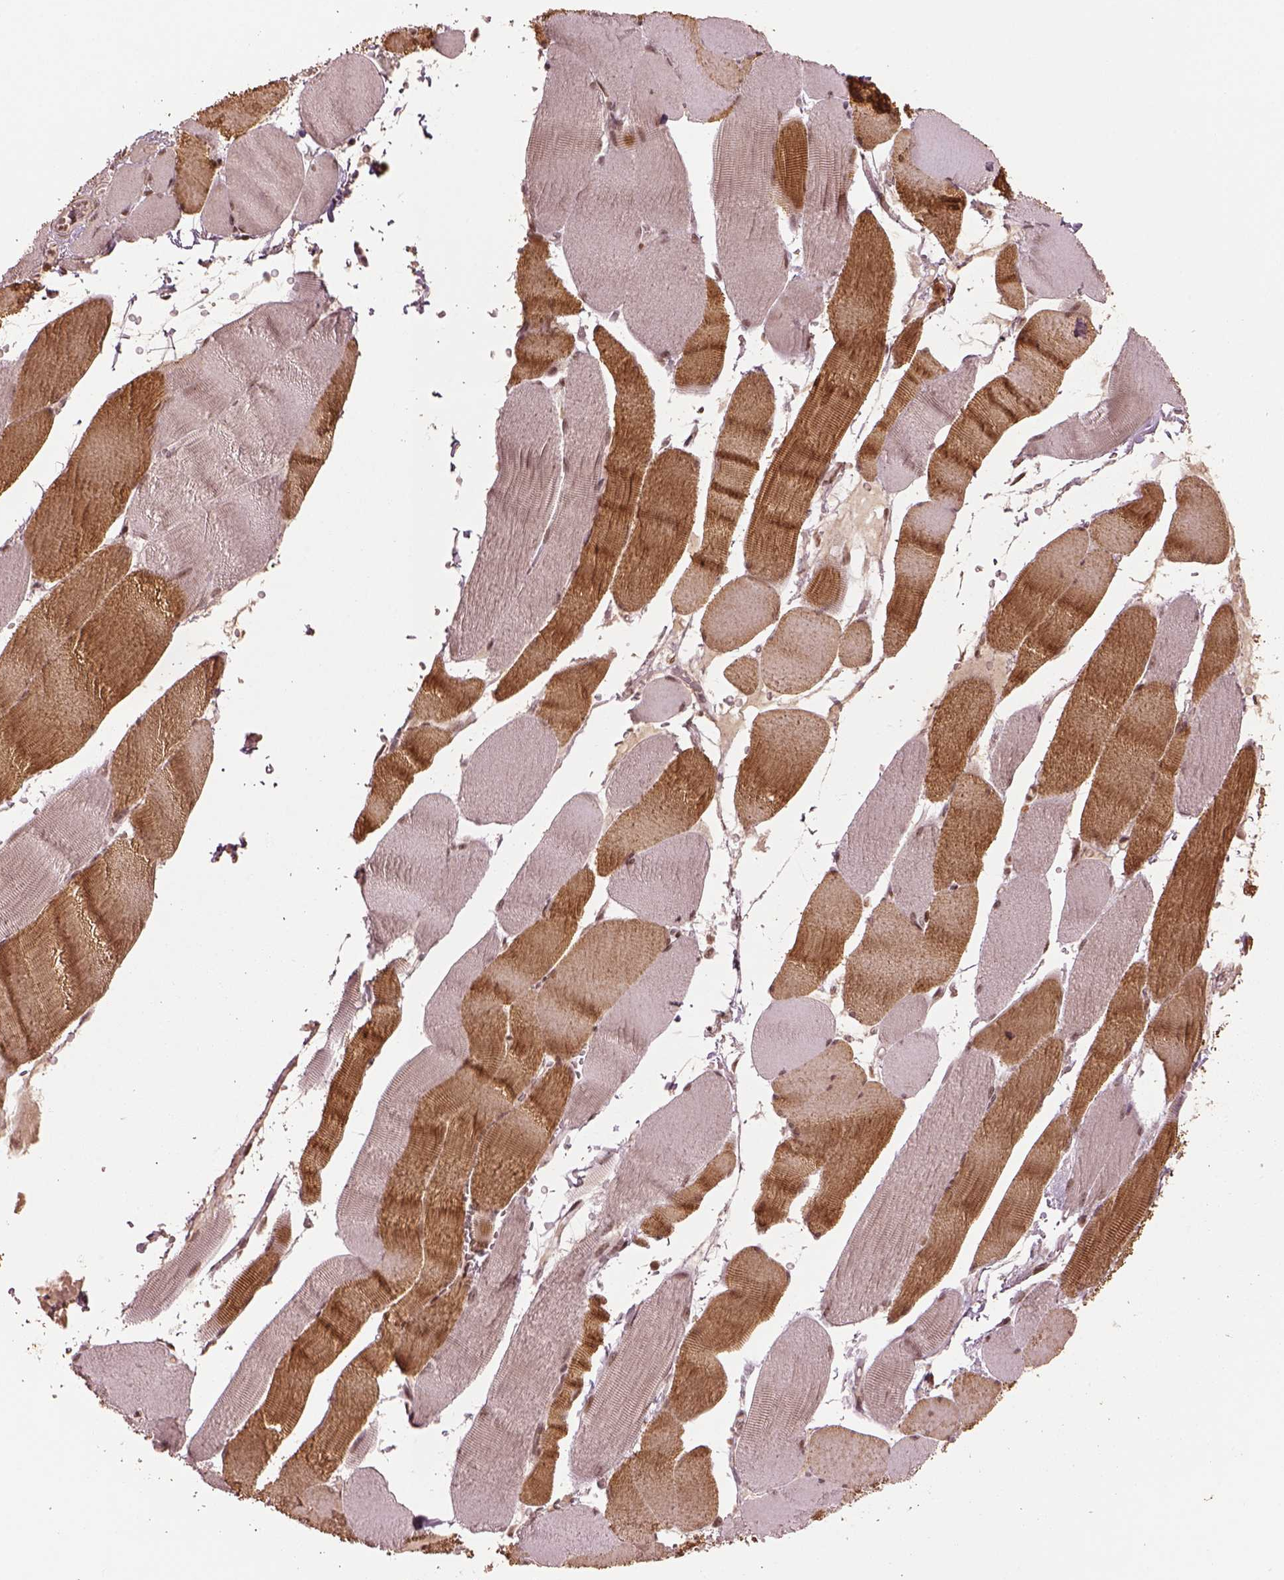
{"staining": {"intensity": "moderate", "quantity": ">75%", "location": "cytoplasmic/membranous,nuclear"}, "tissue": "skeletal muscle", "cell_type": "Myocytes", "image_type": "normal", "snomed": [{"axis": "morphology", "description": "Normal tissue, NOS"}, {"axis": "topography", "description": "Skeletal muscle"}], "caption": "A high-resolution photomicrograph shows IHC staining of normal skeletal muscle, which displays moderate cytoplasmic/membranous,nuclear positivity in about >75% of myocytes.", "gene": "BRD9", "patient": {"sex": "male", "age": 56}}